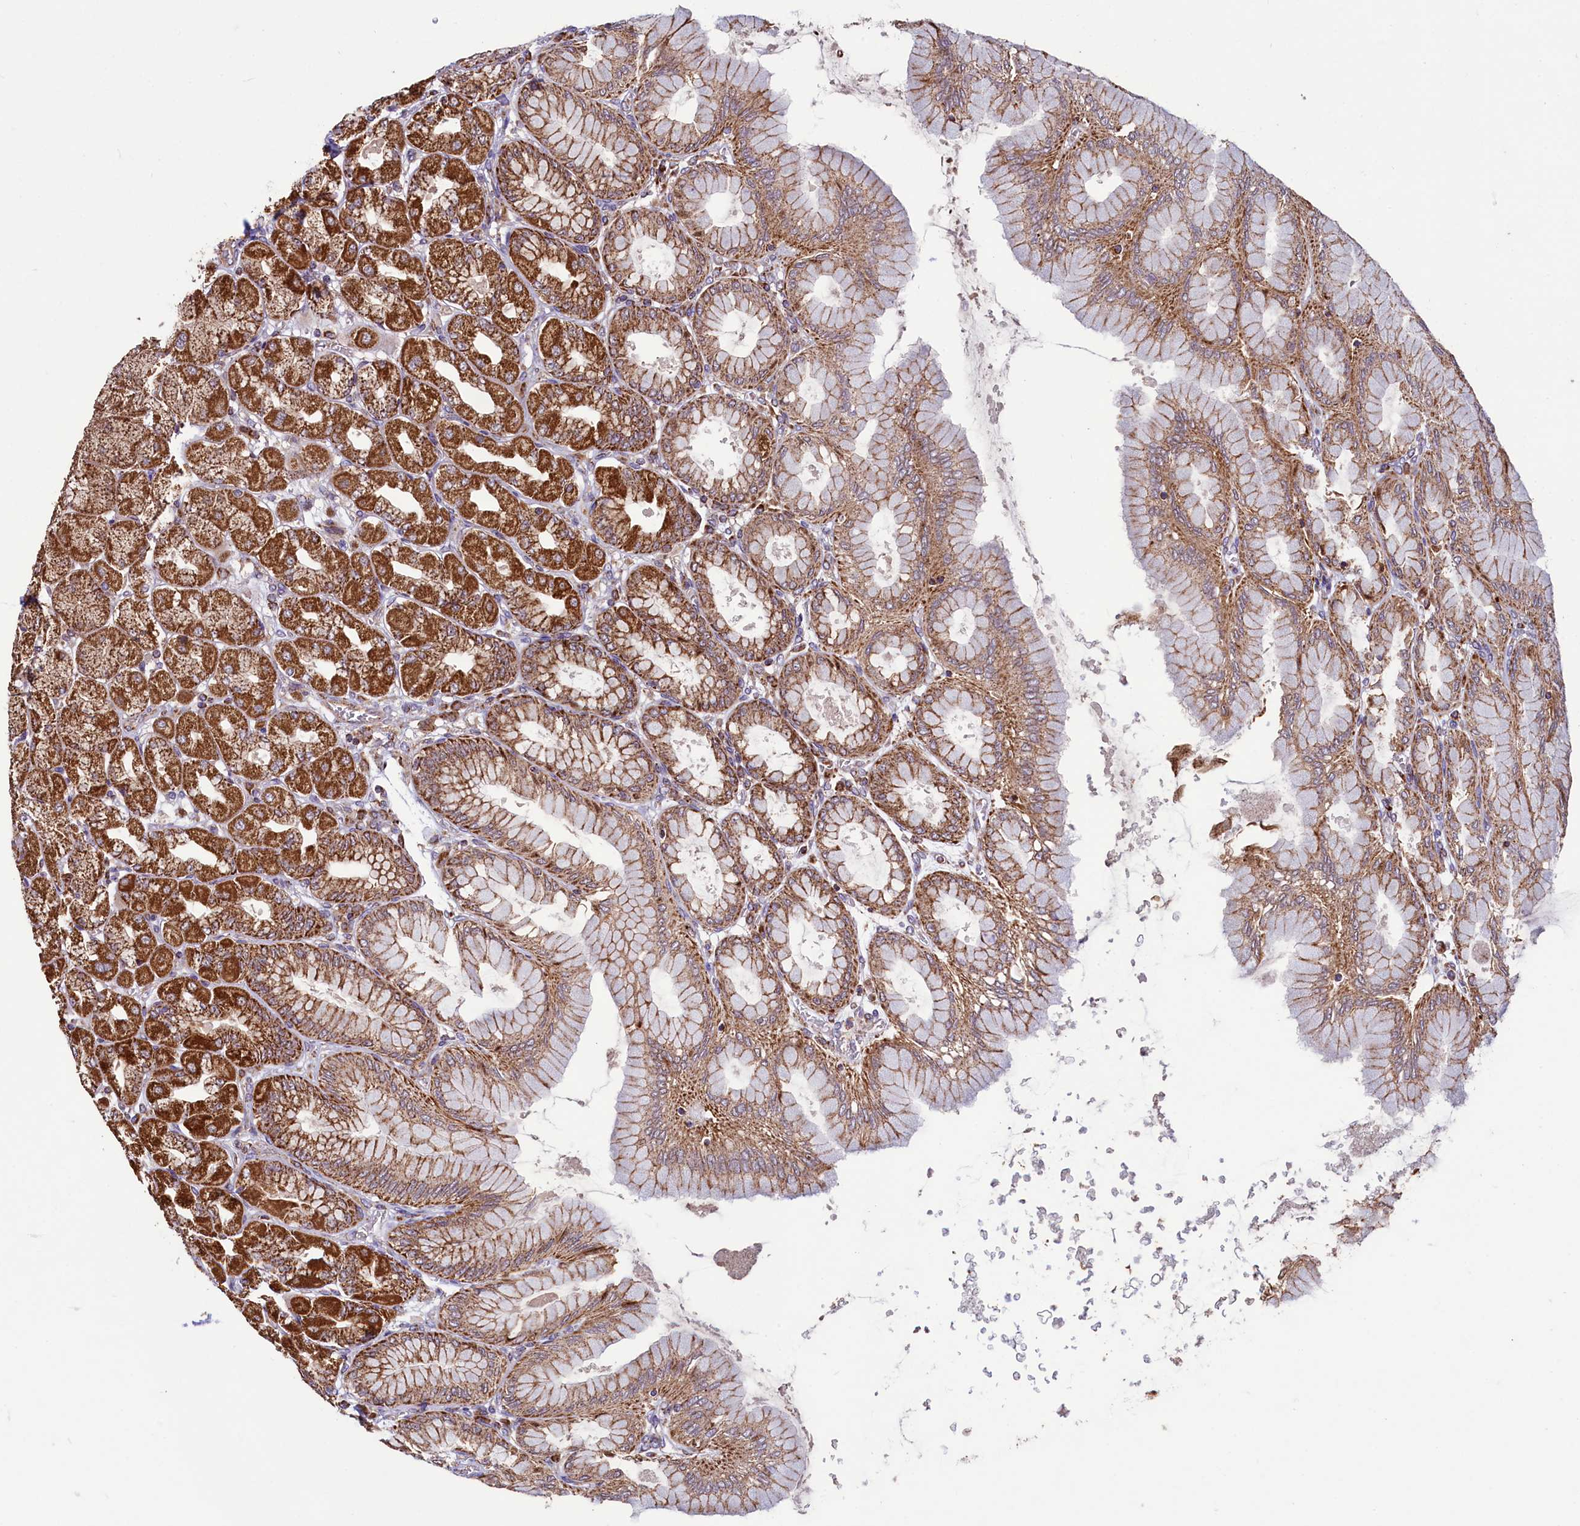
{"staining": {"intensity": "strong", "quantity": ">75%", "location": "cytoplasmic/membranous"}, "tissue": "stomach", "cell_type": "Glandular cells", "image_type": "normal", "snomed": [{"axis": "morphology", "description": "Normal tissue, NOS"}, {"axis": "topography", "description": "Stomach, upper"}], "caption": "An immunohistochemistry (IHC) micrograph of unremarkable tissue is shown. Protein staining in brown shows strong cytoplasmic/membranous positivity in stomach within glandular cells.", "gene": "STARD5", "patient": {"sex": "female", "age": 56}}